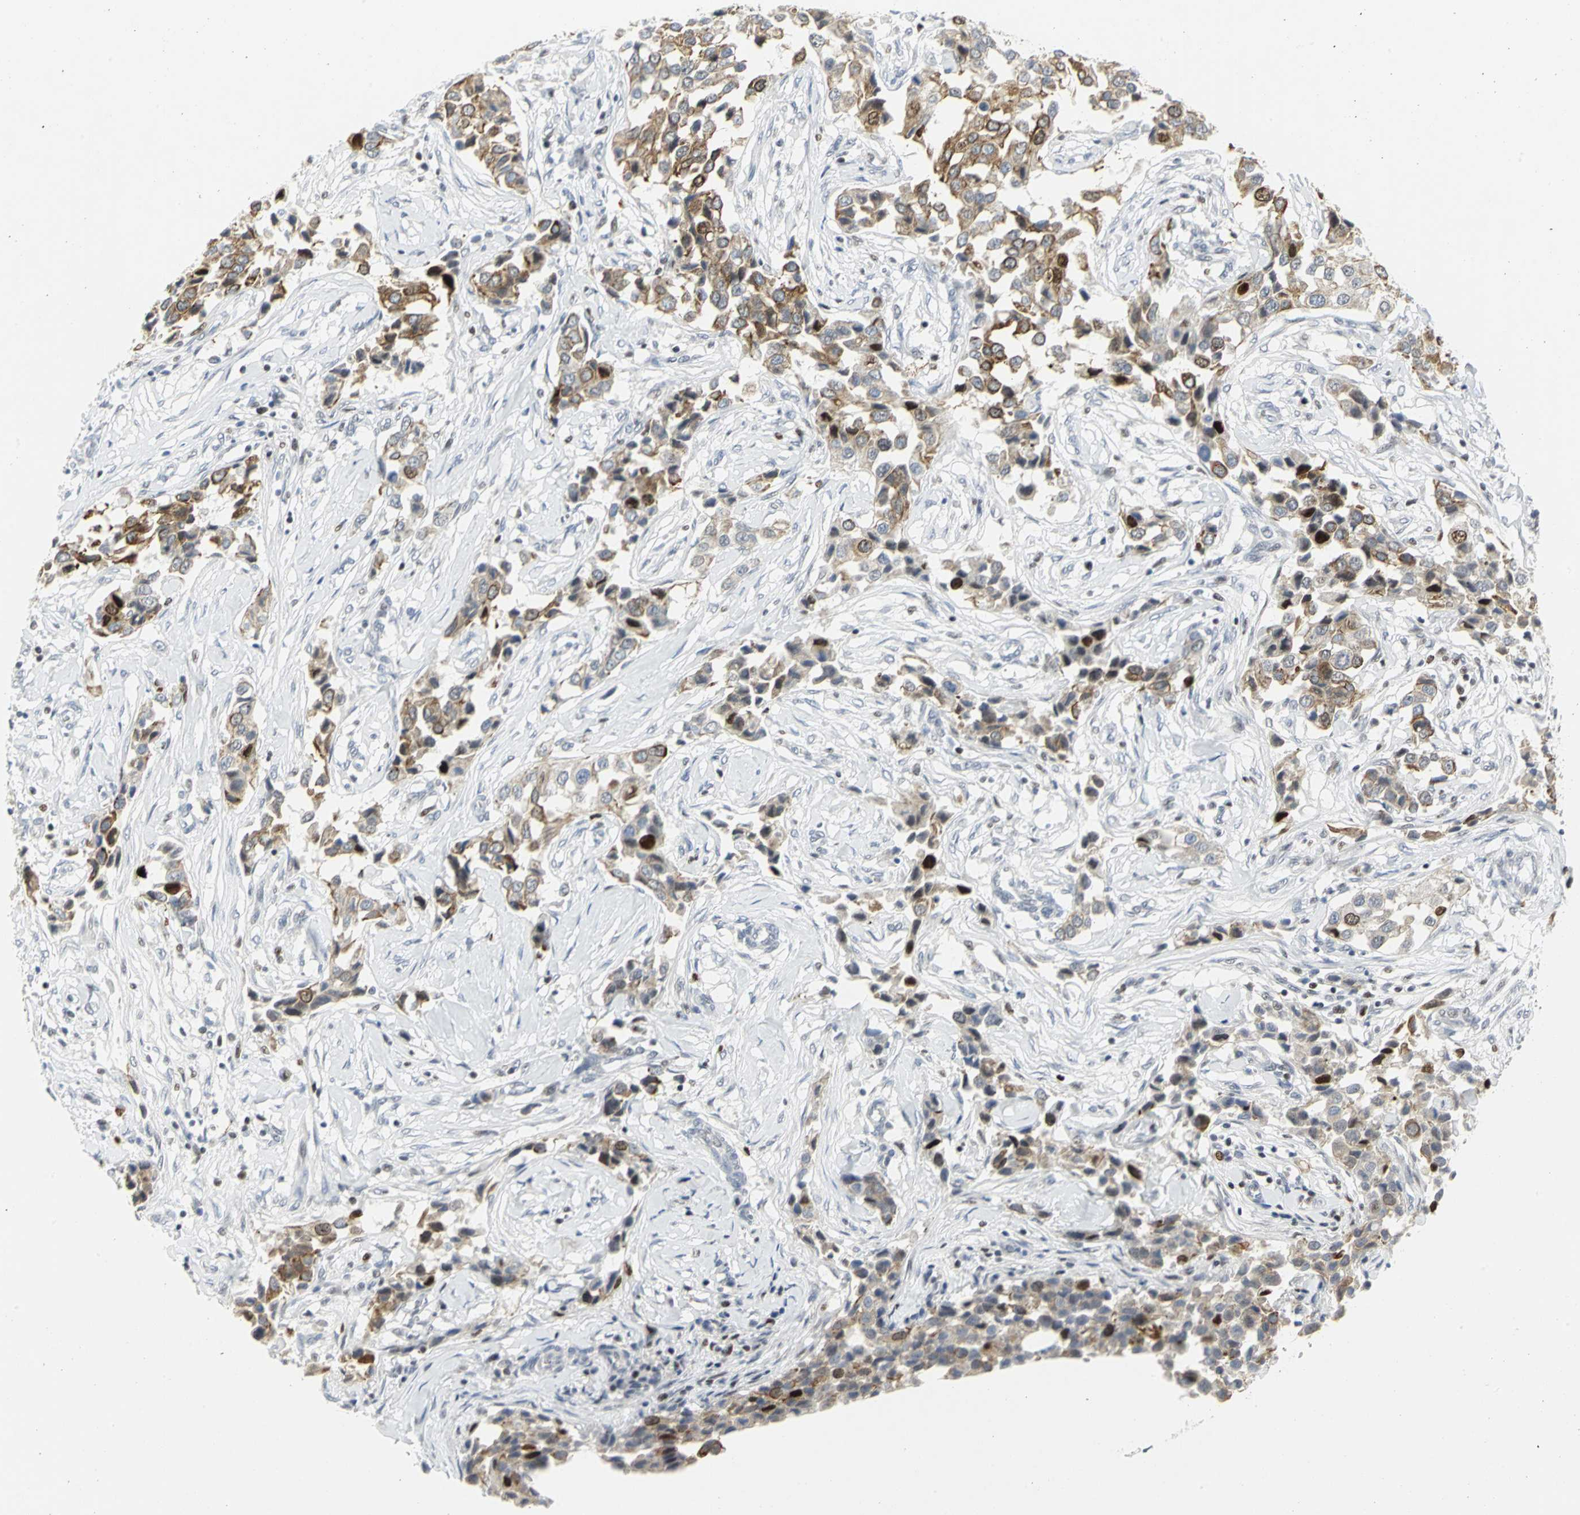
{"staining": {"intensity": "moderate", "quantity": "25%-75%", "location": "cytoplasmic/membranous"}, "tissue": "breast cancer", "cell_type": "Tumor cells", "image_type": "cancer", "snomed": [{"axis": "morphology", "description": "Duct carcinoma"}, {"axis": "topography", "description": "Breast"}], "caption": "A high-resolution histopathology image shows immunohistochemistry (IHC) staining of breast infiltrating ductal carcinoma, which shows moderate cytoplasmic/membranous positivity in approximately 25%-75% of tumor cells. (DAB (3,3'-diaminobenzidine) IHC with brightfield microscopy, high magnification).", "gene": "RPA1", "patient": {"sex": "female", "age": 80}}